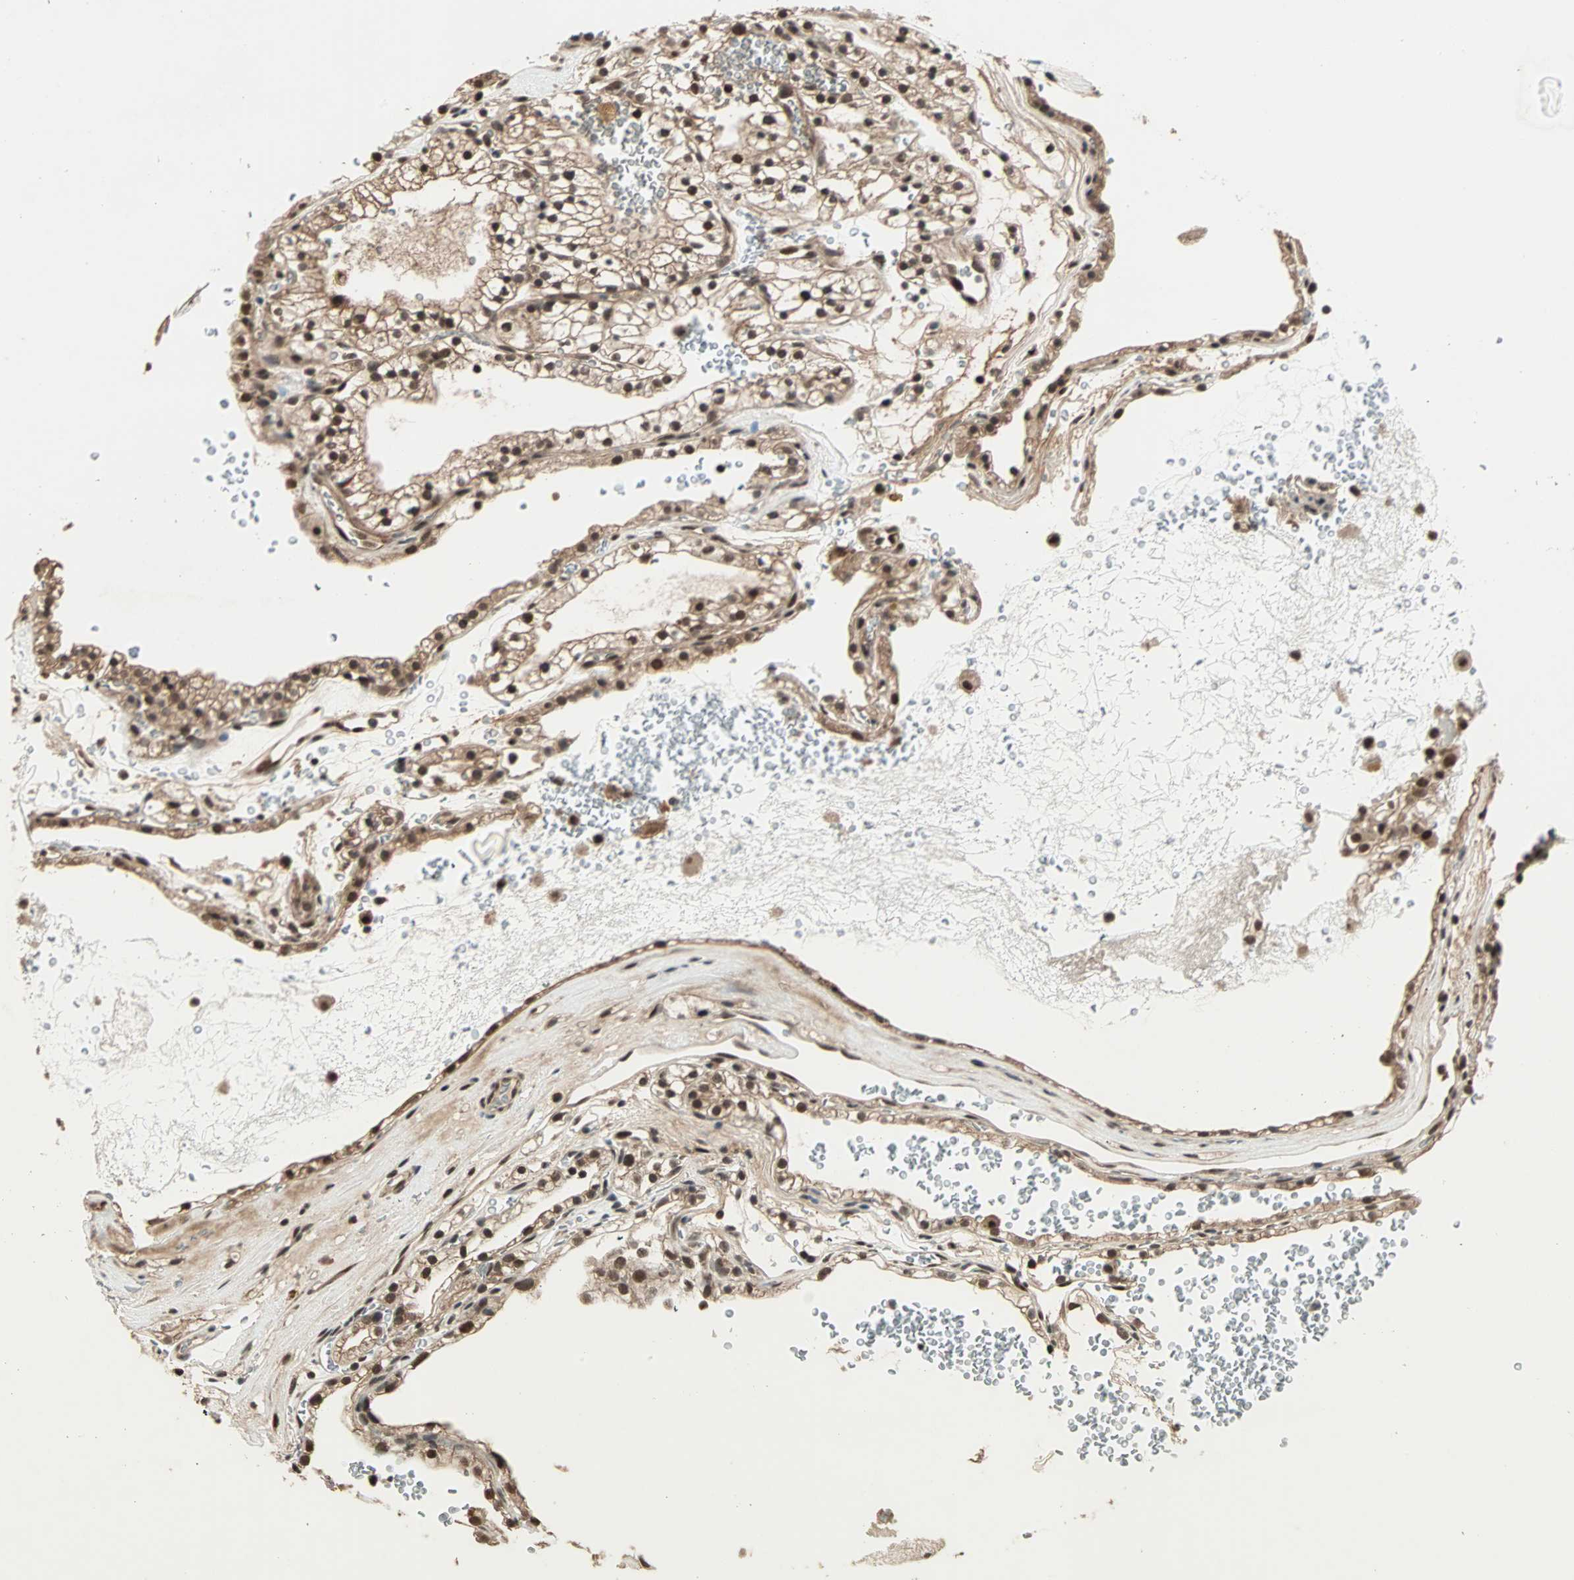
{"staining": {"intensity": "moderate", "quantity": ">75%", "location": "nuclear"}, "tissue": "renal cancer", "cell_type": "Tumor cells", "image_type": "cancer", "snomed": [{"axis": "morphology", "description": "Adenocarcinoma, NOS"}, {"axis": "topography", "description": "Kidney"}], "caption": "Immunohistochemical staining of adenocarcinoma (renal) shows medium levels of moderate nuclear positivity in about >75% of tumor cells.", "gene": "ZNF701", "patient": {"sex": "female", "age": 41}}